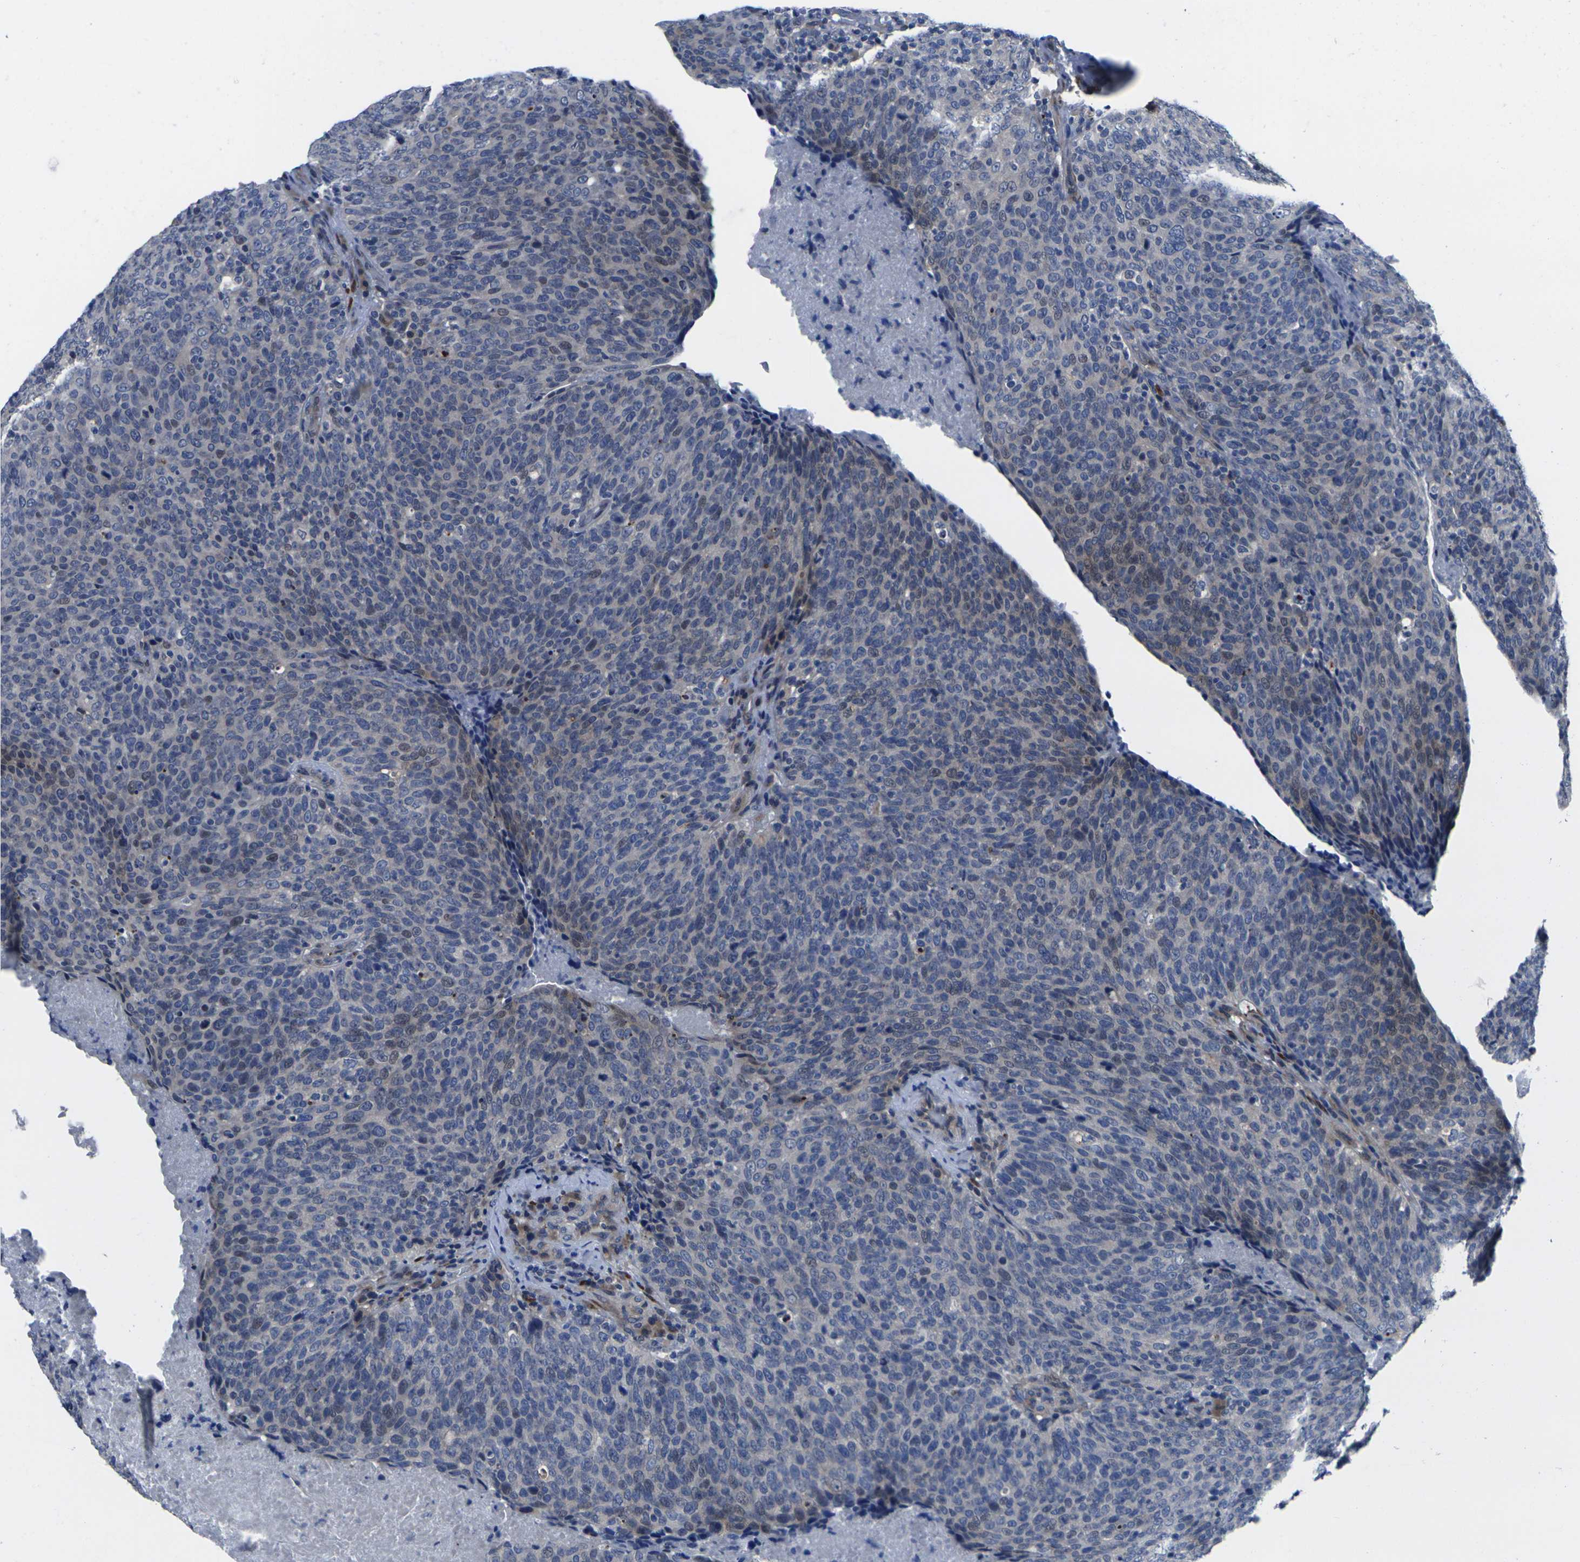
{"staining": {"intensity": "negative", "quantity": "none", "location": "none"}, "tissue": "head and neck cancer", "cell_type": "Tumor cells", "image_type": "cancer", "snomed": [{"axis": "morphology", "description": "Squamous cell carcinoma, NOS"}, {"axis": "morphology", "description": "Squamous cell carcinoma, metastatic, NOS"}, {"axis": "topography", "description": "Lymph node"}, {"axis": "topography", "description": "Head-Neck"}], "caption": "A high-resolution photomicrograph shows immunohistochemistry (IHC) staining of head and neck squamous cell carcinoma, which demonstrates no significant expression in tumor cells.", "gene": "CYP2C8", "patient": {"sex": "male", "age": 62}}